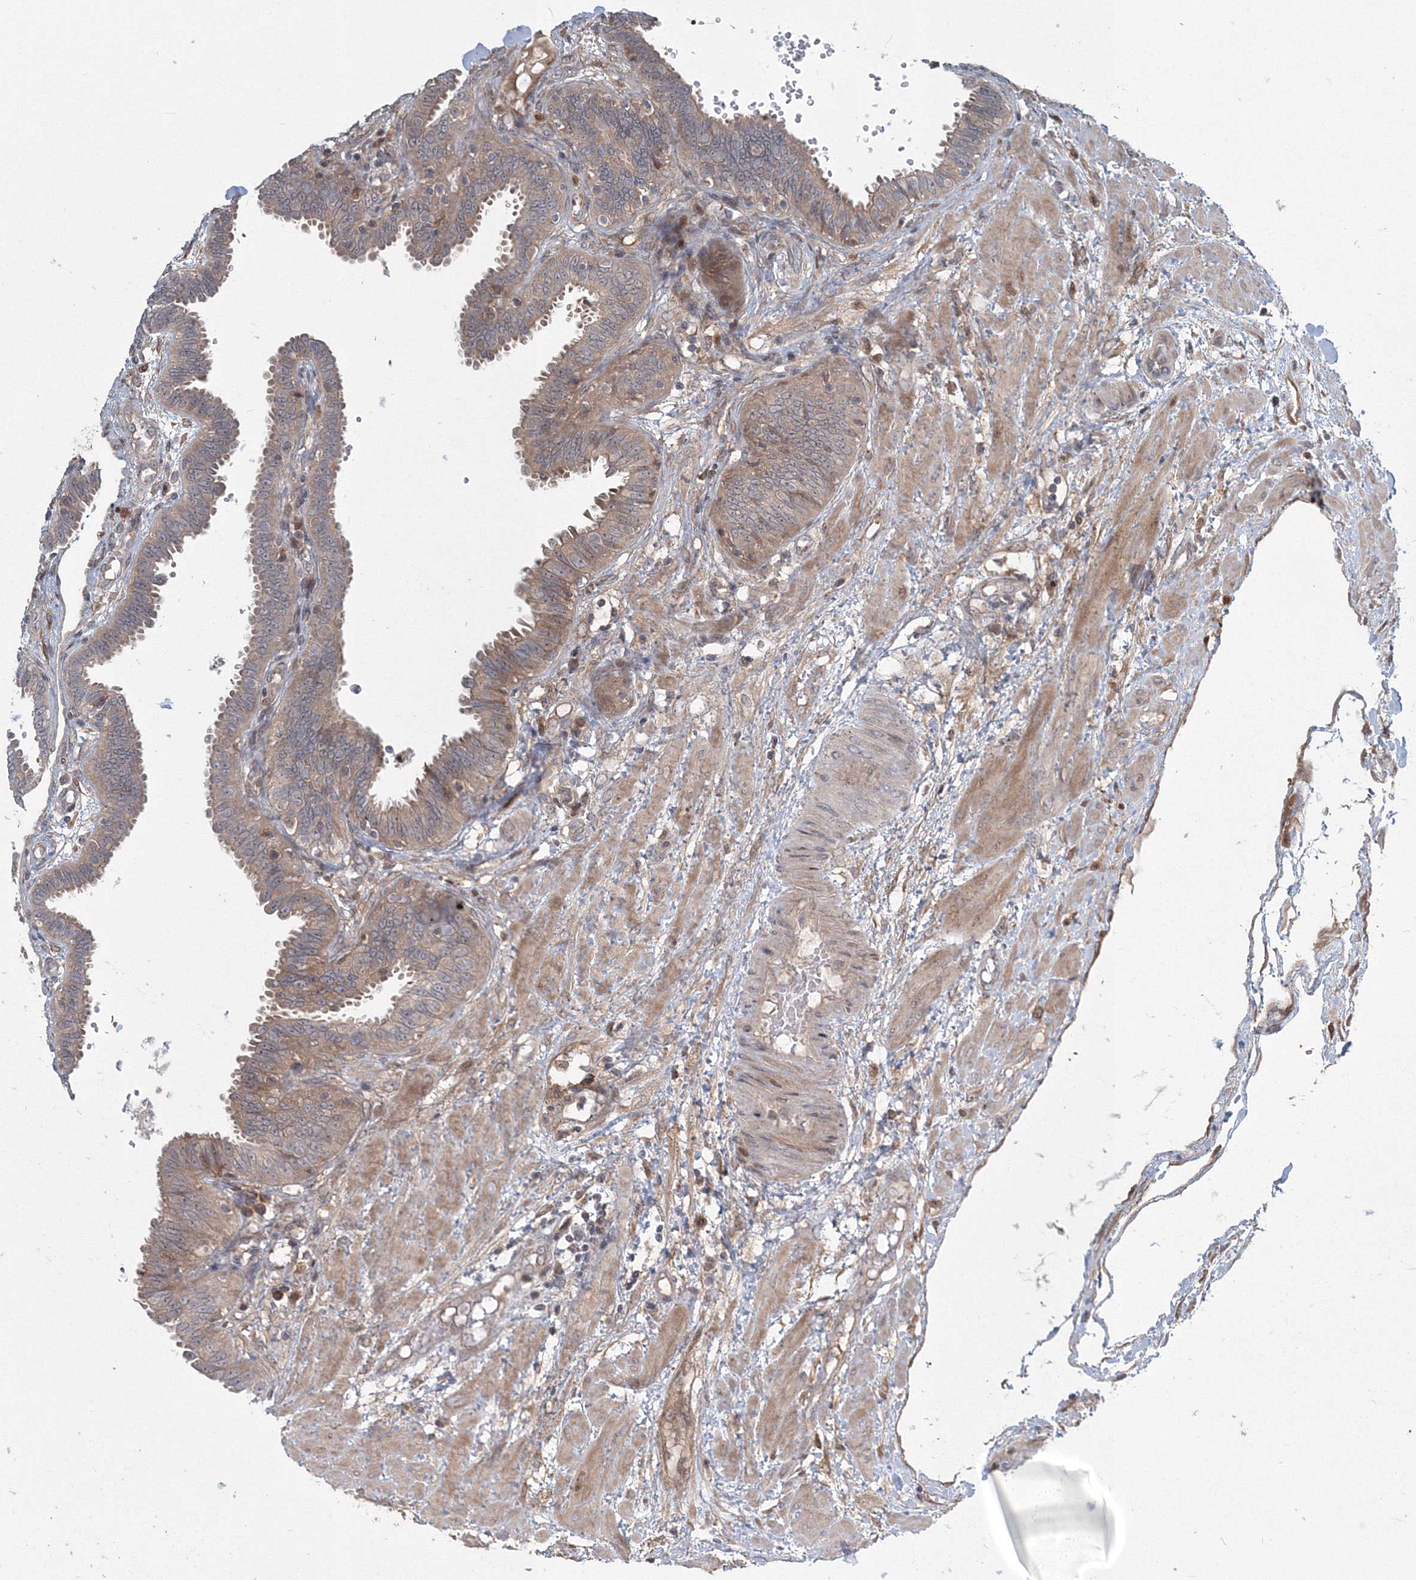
{"staining": {"intensity": "weak", "quantity": ">75%", "location": "cytoplasmic/membranous"}, "tissue": "fallopian tube", "cell_type": "Glandular cells", "image_type": "normal", "snomed": [{"axis": "morphology", "description": "Normal tissue, NOS"}, {"axis": "topography", "description": "Fallopian tube"}], "caption": "Immunohistochemistry (IHC) of normal human fallopian tube exhibits low levels of weak cytoplasmic/membranous positivity in approximately >75% of glandular cells.", "gene": "MKRN2", "patient": {"sex": "female", "age": 32}}